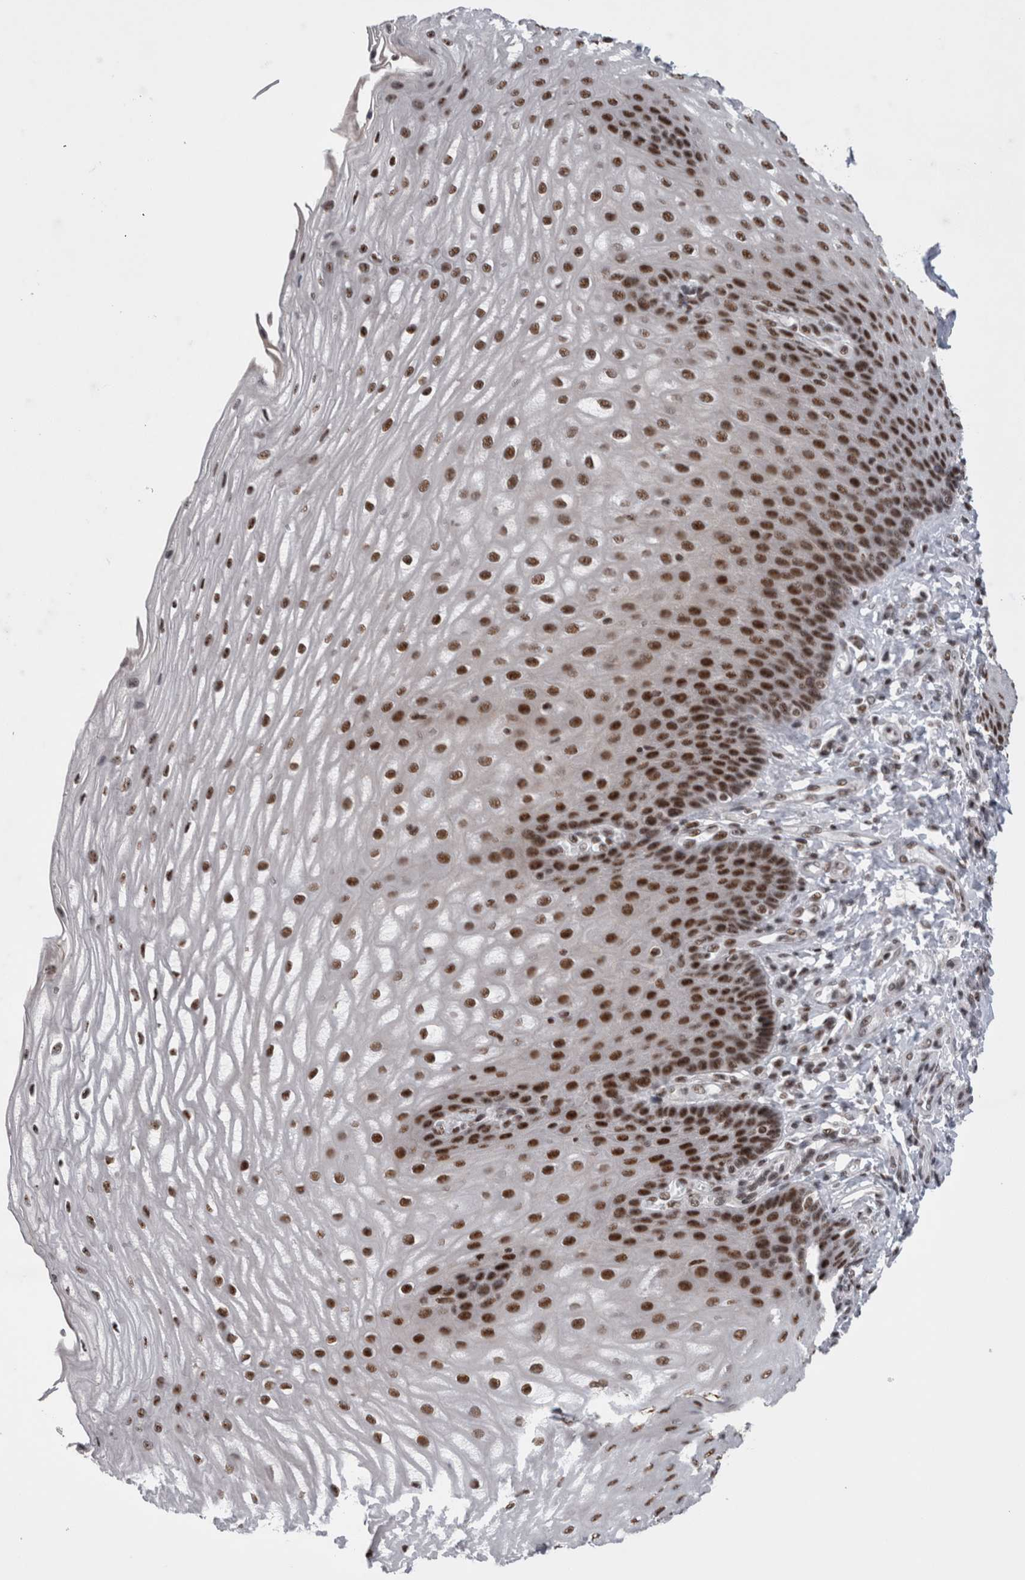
{"staining": {"intensity": "strong", "quantity": ">75%", "location": "nuclear"}, "tissue": "esophagus", "cell_type": "Squamous epithelial cells", "image_type": "normal", "snomed": [{"axis": "morphology", "description": "Normal tissue, NOS"}, {"axis": "topography", "description": "Esophagus"}], "caption": "The photomicrograph exhibits staining of unremarkable esophagus, revealing strong nuclear protein expression (brown color) within squamous epithelial cells. (DAB IHC, brown staining for protein, blue staining for nuclei).", "gene": "CDK11A", "patient": {"sex": "male", "age": 54}}